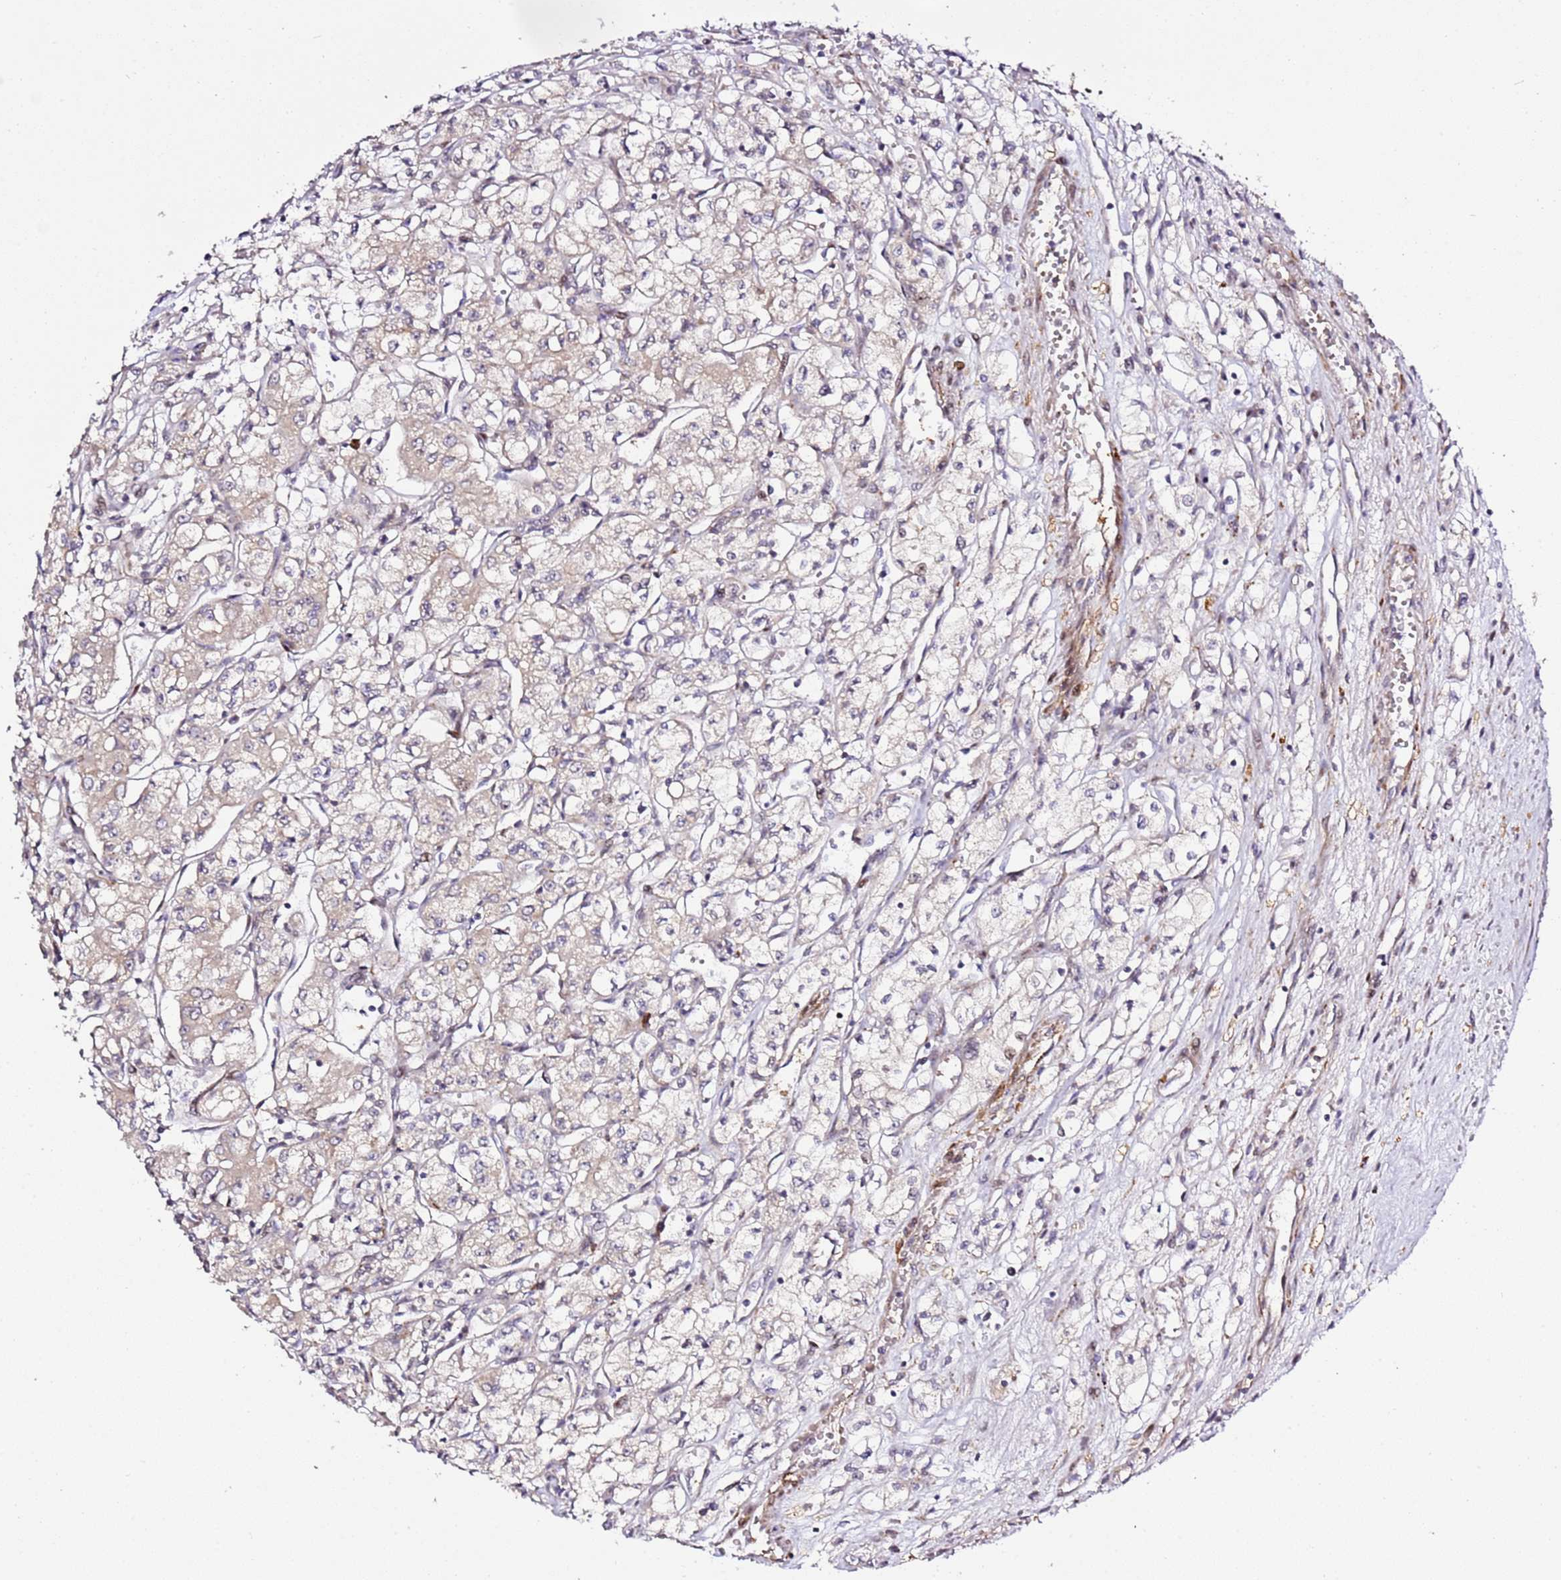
{"staining": {"intensity": "weak", "quantity": "<25%", "location": "cytoplasmic/membranous"}, "tissue": "renal cancer", "cell_type": "Tumor cells", "image_type": "cancer", "snomed": [{"axis": "morphology", "description": "Adenocarcinoma, NOS"}, {"axis": "topography", "description": "Kidney"}], "caption": "Image shows no significant protein expression in tumor cells of renal cancer.", "gene": "PVRIG", "patient": {"sex": "male", "age": 59}}